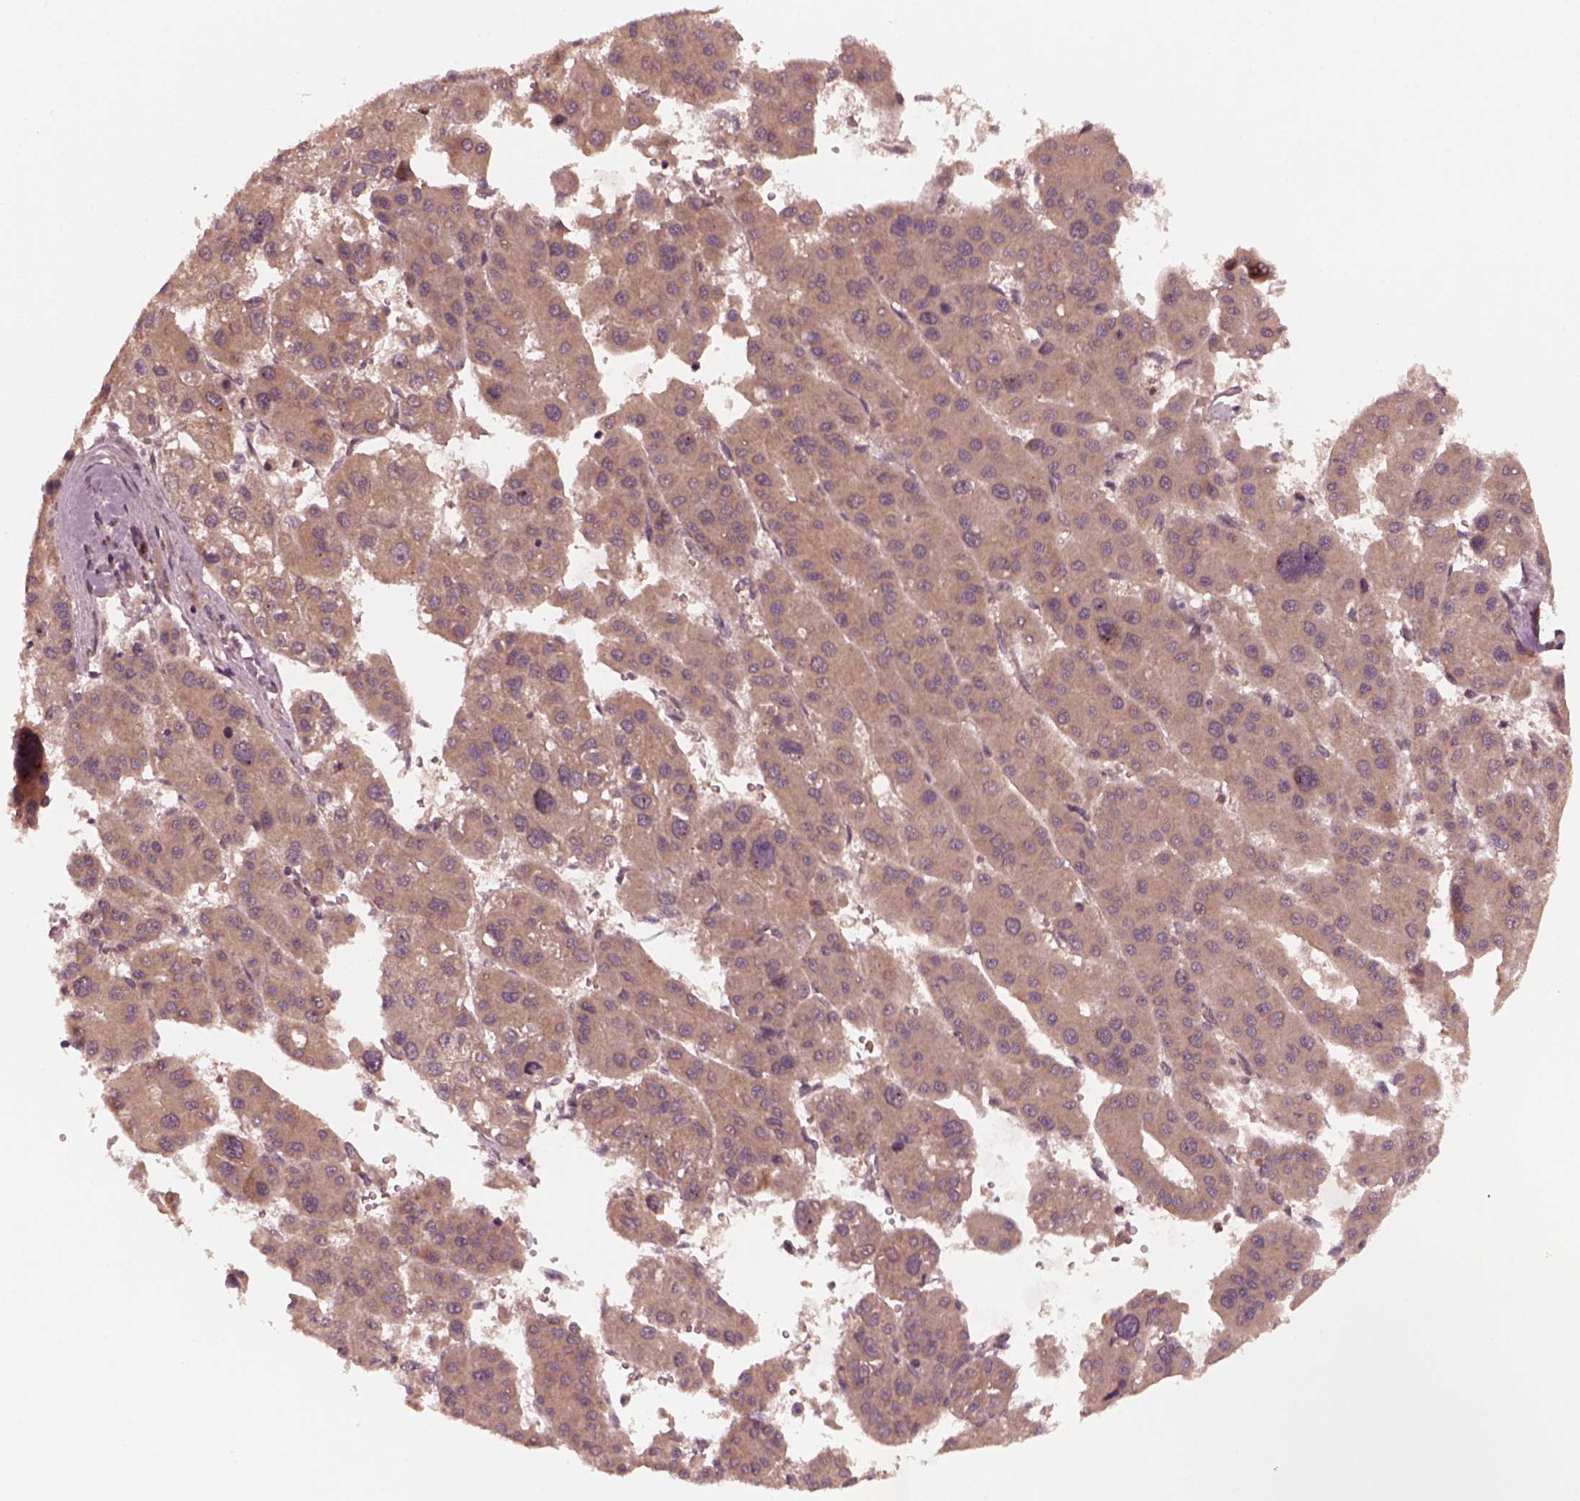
{"staining": {"intensity": "moderate", "quantity": "25%-75%", "location": "cytoplasmic/membranous"}, "tissue": "liver cancer", "cell_type": "Tumor cells", "image_type": "cancer", "snomed": [{"axis": "morphology", "description": "Carcinoma, Hepatocellular, NOS"}, {"axis": "topography", "description": "Liver"}], "caption": "An immunohistochemistry (IHC) image of neoplastic tissue is shown. Protein staining in brown shows moderate cytoplasmic/membranous positivity in liver cancer within tumor cells.", "gene": "FAF2", "patient": {"sex": "male", "age": 73}}